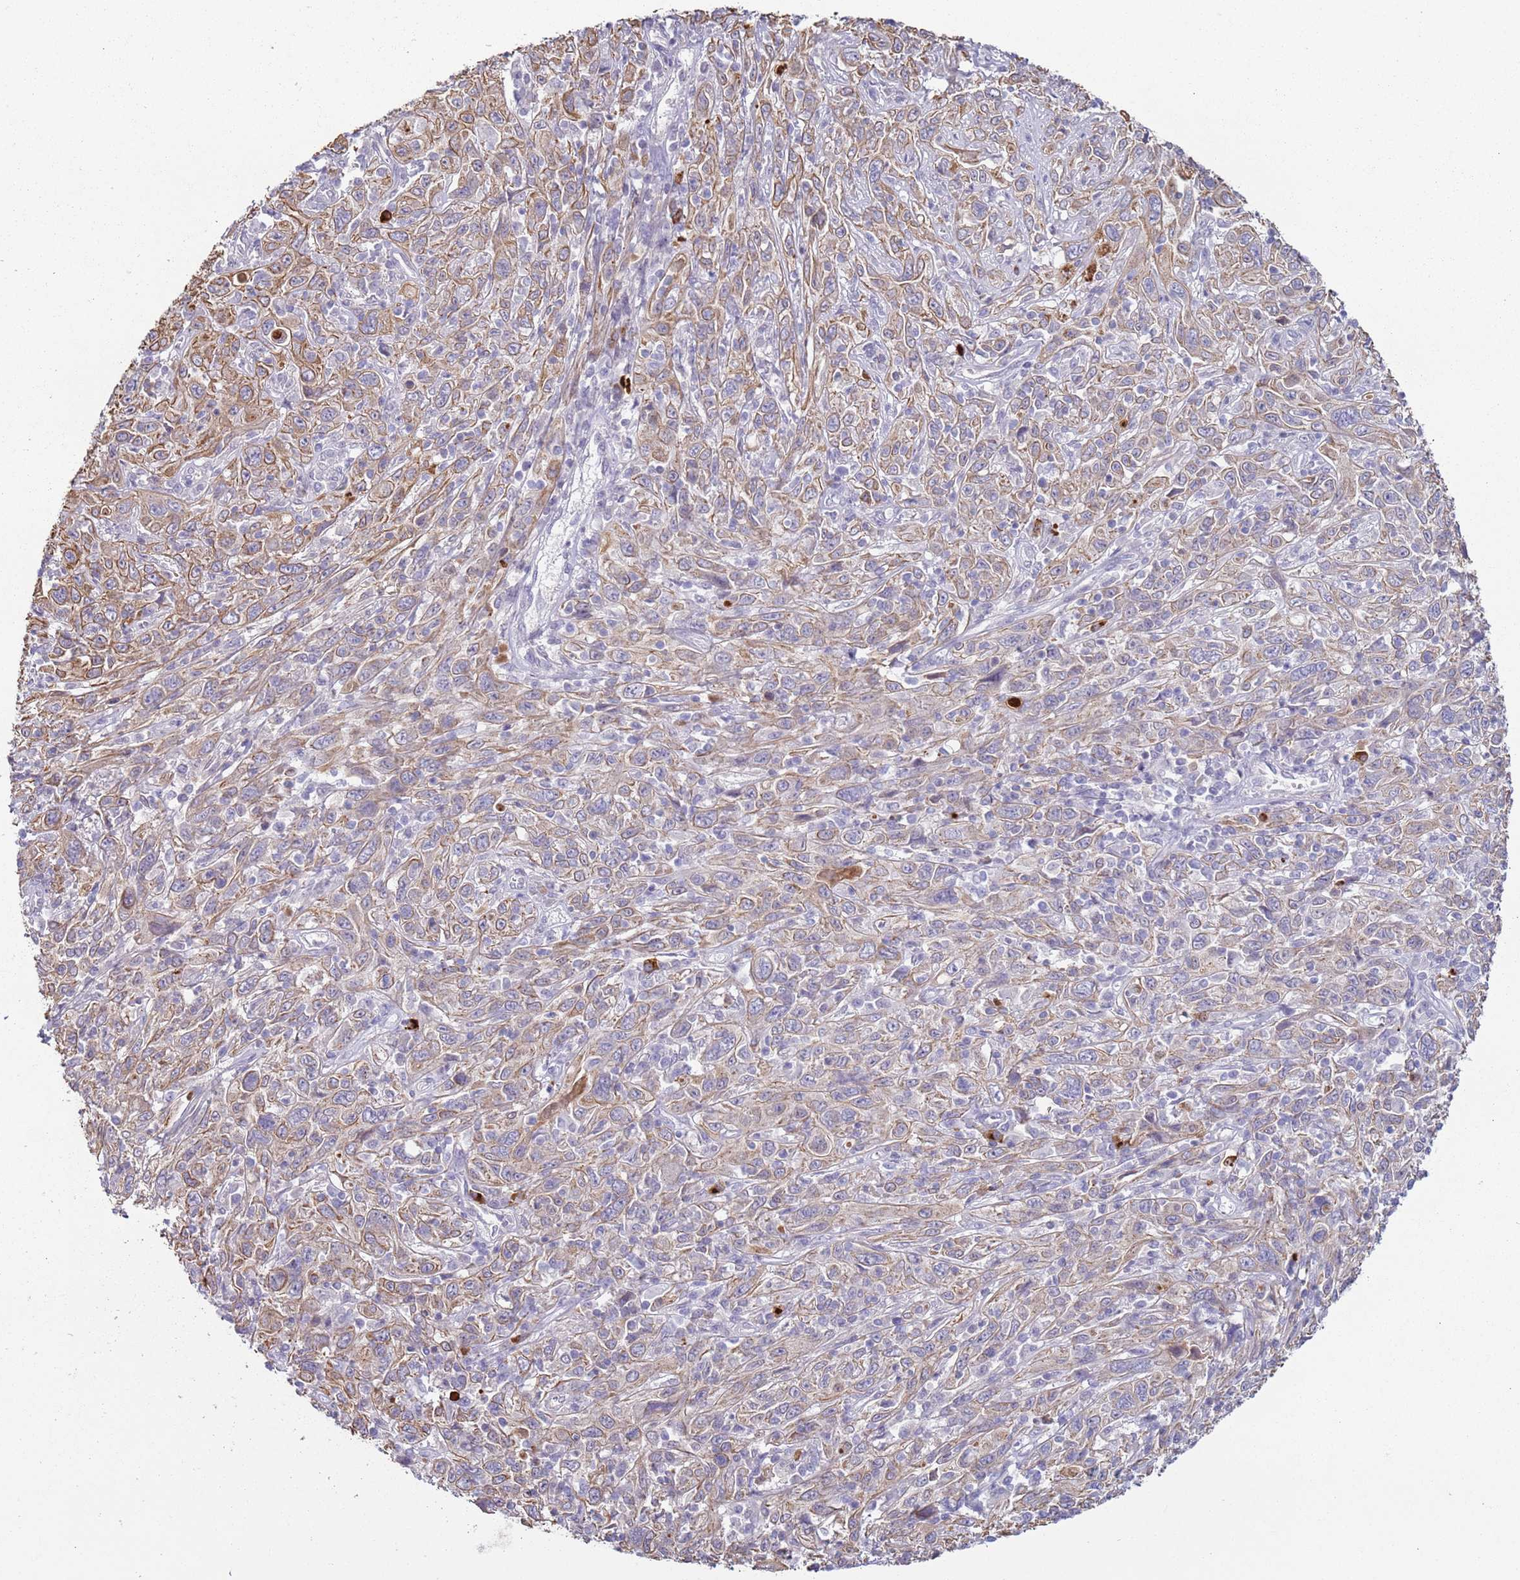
{"staining": {"intensity": "moderate", "quantity": "25%-75%", "location": "cytoplasmic/membranous"}, "tissue": "cervical cancer", "cell_type": "Tumor cells", "image_type": "cancer", "snomed": [{"axis": "morphology", "description": "Squamous cell carcinoma, NOS"}, {"axis": "topography", "description": "Cervix"}], "caption": "Immunohistochemical staining of human cervical squamous cell carcinoma shows moderate cytoplasmic/membranous protein expression in about 25%-75% of tumor cells.", "gene": "NPAP1", "patient": {"sex": "female", "age": 46}}